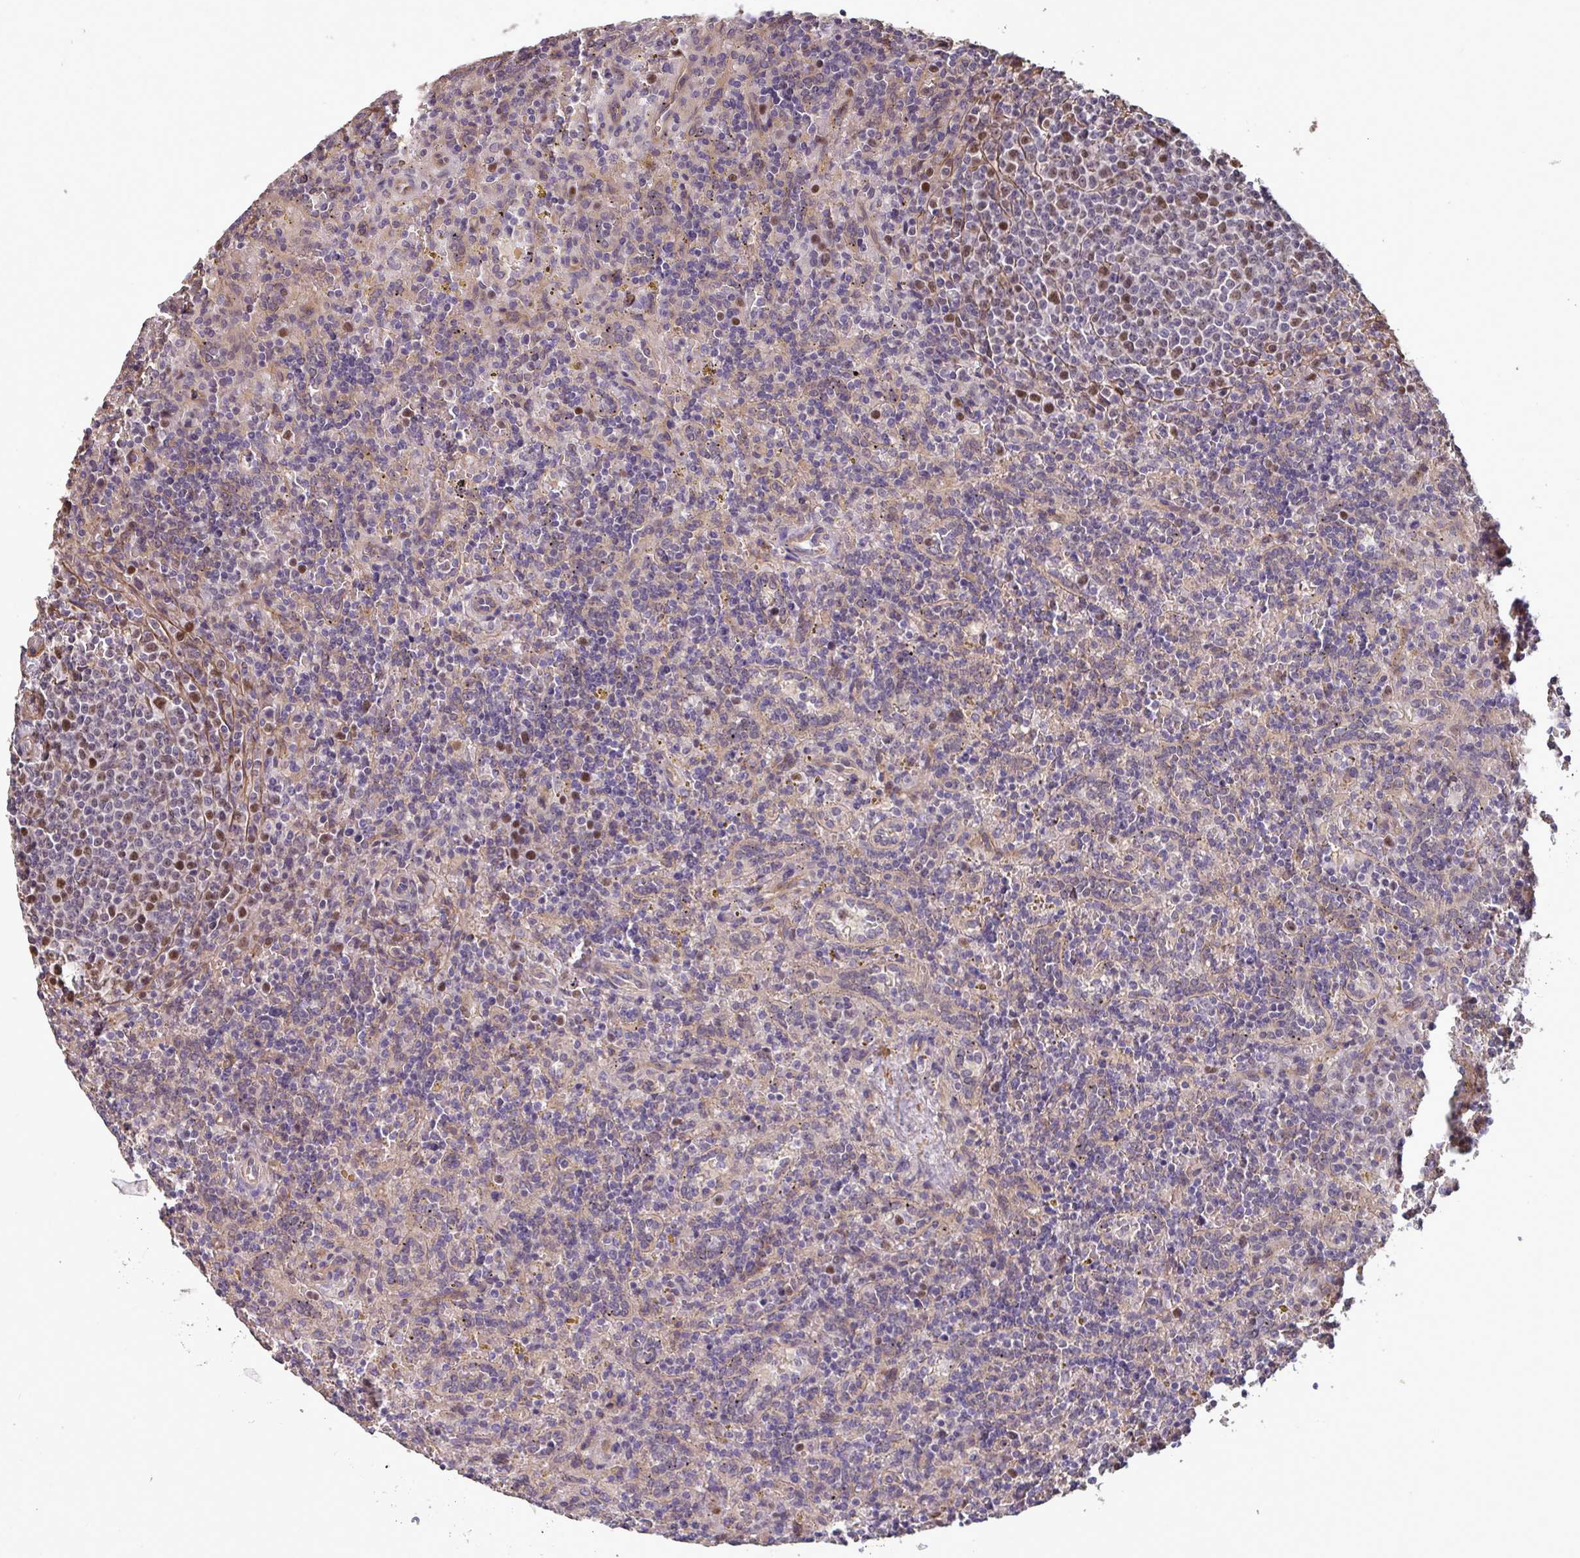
{"staining": {"intensity": "moderate", "quantity": "<25%", "location": "nuclear"}, "tissue": "lymphoma", "cell_type": "Tumor cells", "image_type": "cancer", "snomed": [{"axis": "morphology", "description": "Malignant lymphoma, non-Hodgkin's type, Low grade"}, {"axis": "topography", "description": "Spleen"}], "caption": "This photomicrograph displays immunohistochemistry staining of lymphoma, with low moderate nuclear positivity in approximately <25% of tumor cells.", "gene": "IPO5", "patient": {"sex": "male", "age": 67}}